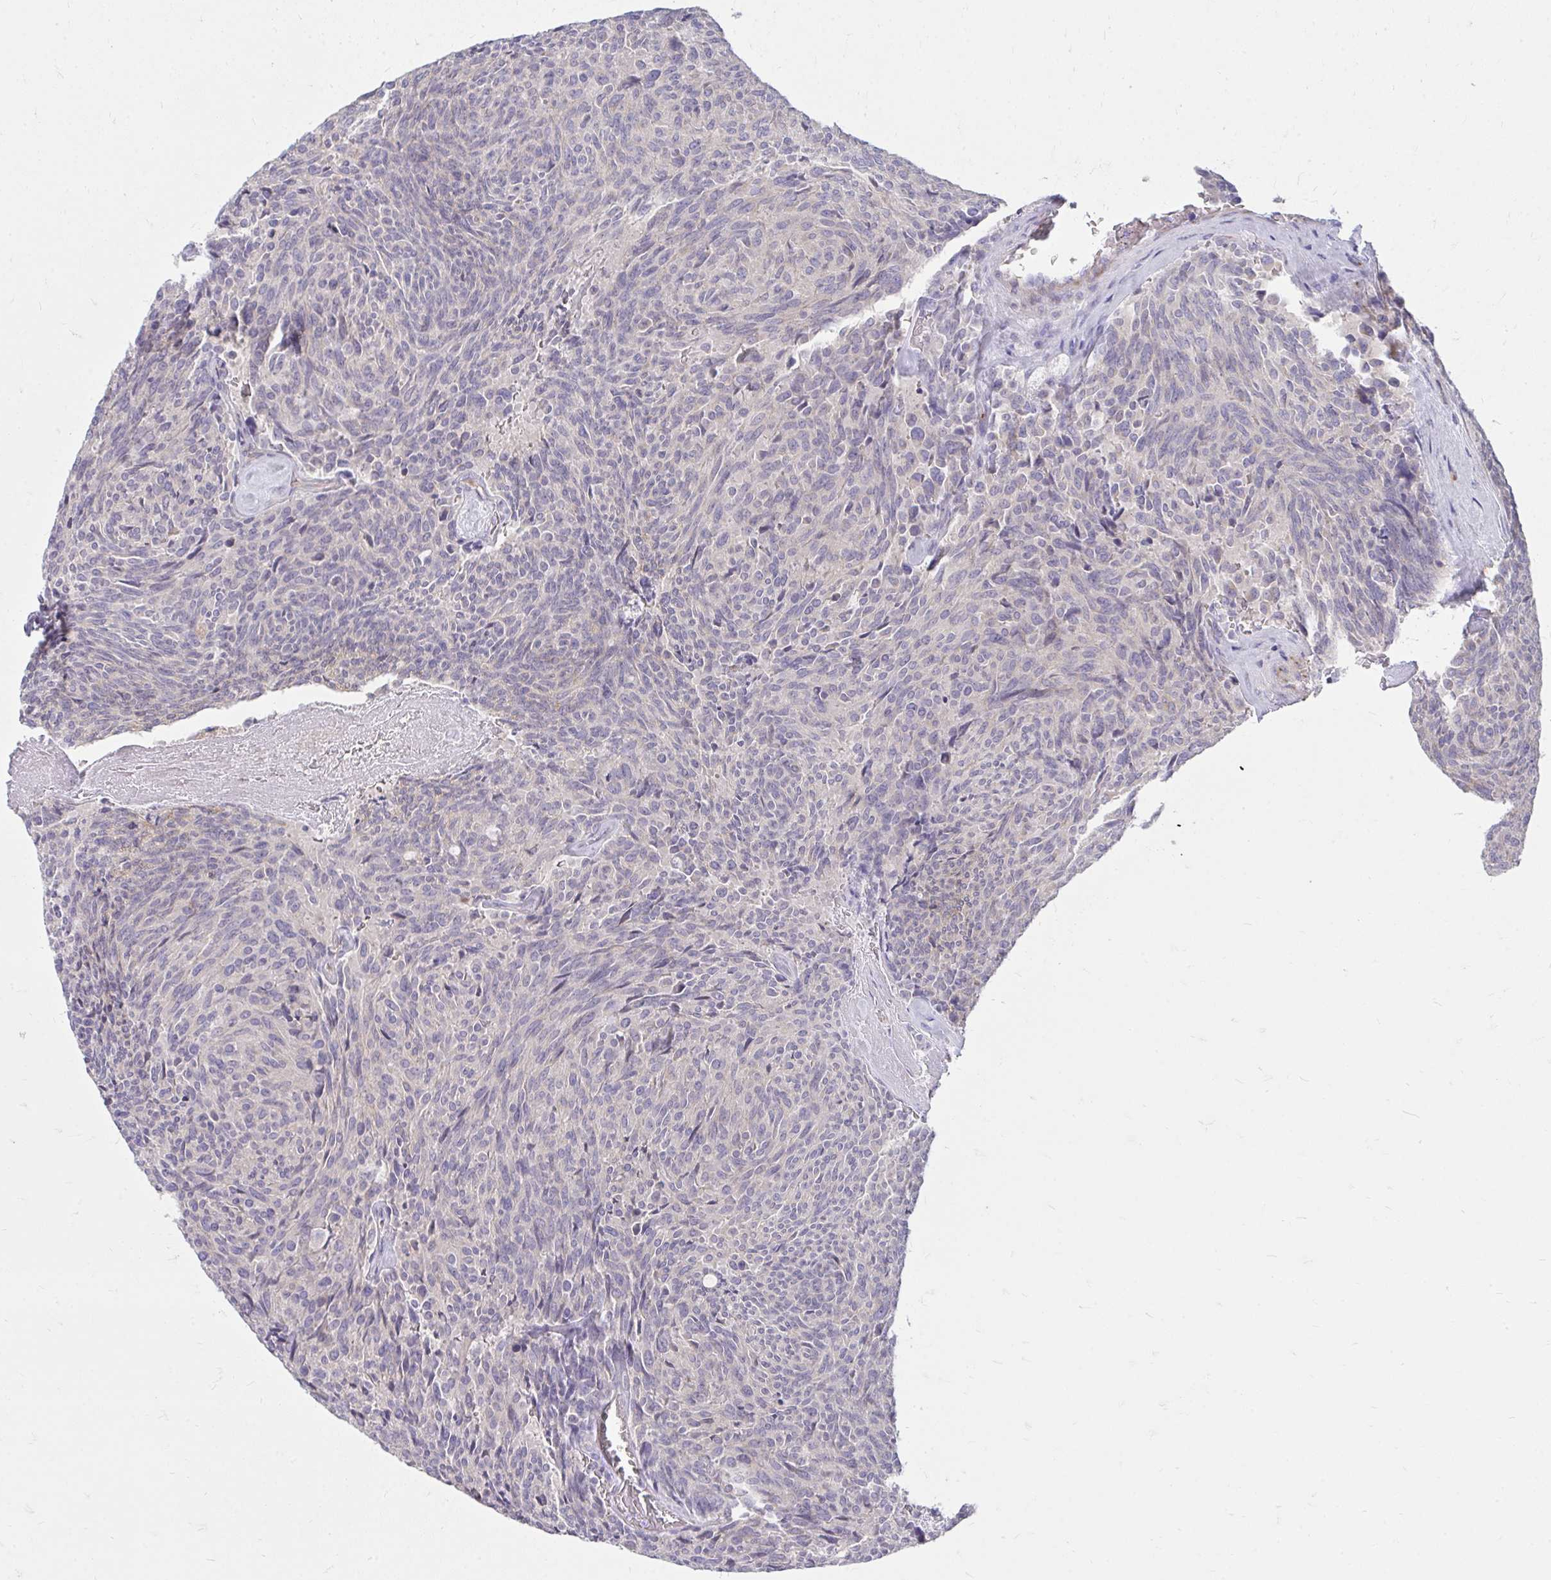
{"staining": {"intensity": "negative", "quantity": "none", "location": "none"}, "tissue": "carcinoid", "cell_type": "Tumor cells", "image_type": "cancer", "snomed": [{"axis": "morphology", "description": "Carcinoid, malignant, NOS"}, {"axis": "topography", "description": "Pancreas"}], "caption": "Immunohistochemistry (IHC) image of carcinoid stained for a protein (brown), which shows no staining in tumor cells.", "gene": "RAB6B", "patient": {"sex": "female", "age": 54}}